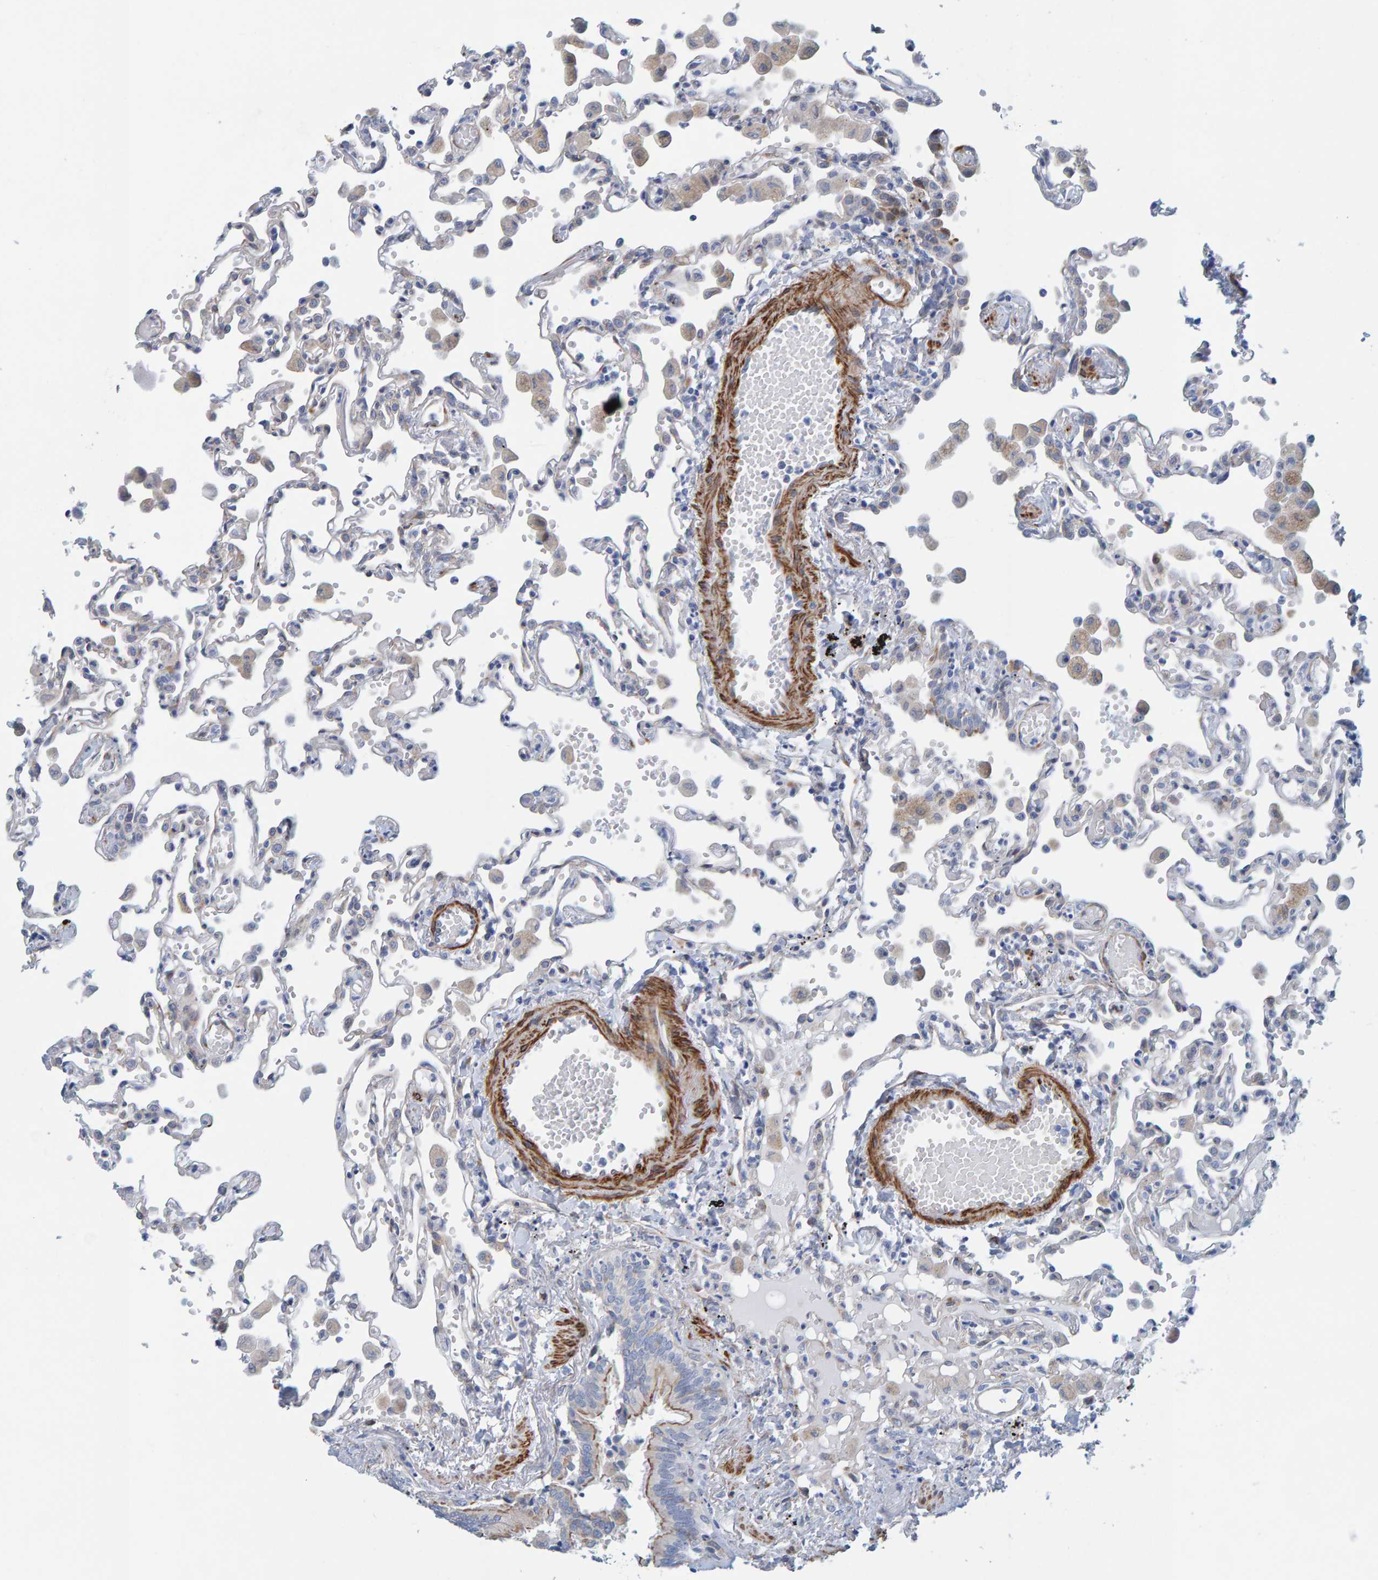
{"staining": {"intensity": "negative", "quantity": "none", "location": "none"}, "tissue": "lung", "cell_type": "Alveolar cells", "image_type": "normal", "snomed": [{"axis": "morphology", "description": "Normal tissue, NOS"}, {"axis": "topography", "description": "Bronchus"}, {"axis": "topography", "description": "Lung"}], "caption": "DAB immunohistochemical staining of unremarkable lung displays no significant staining in alveolar cells.", "gene": "MMP16", "patient": {"sex": "female", "age": 49}}